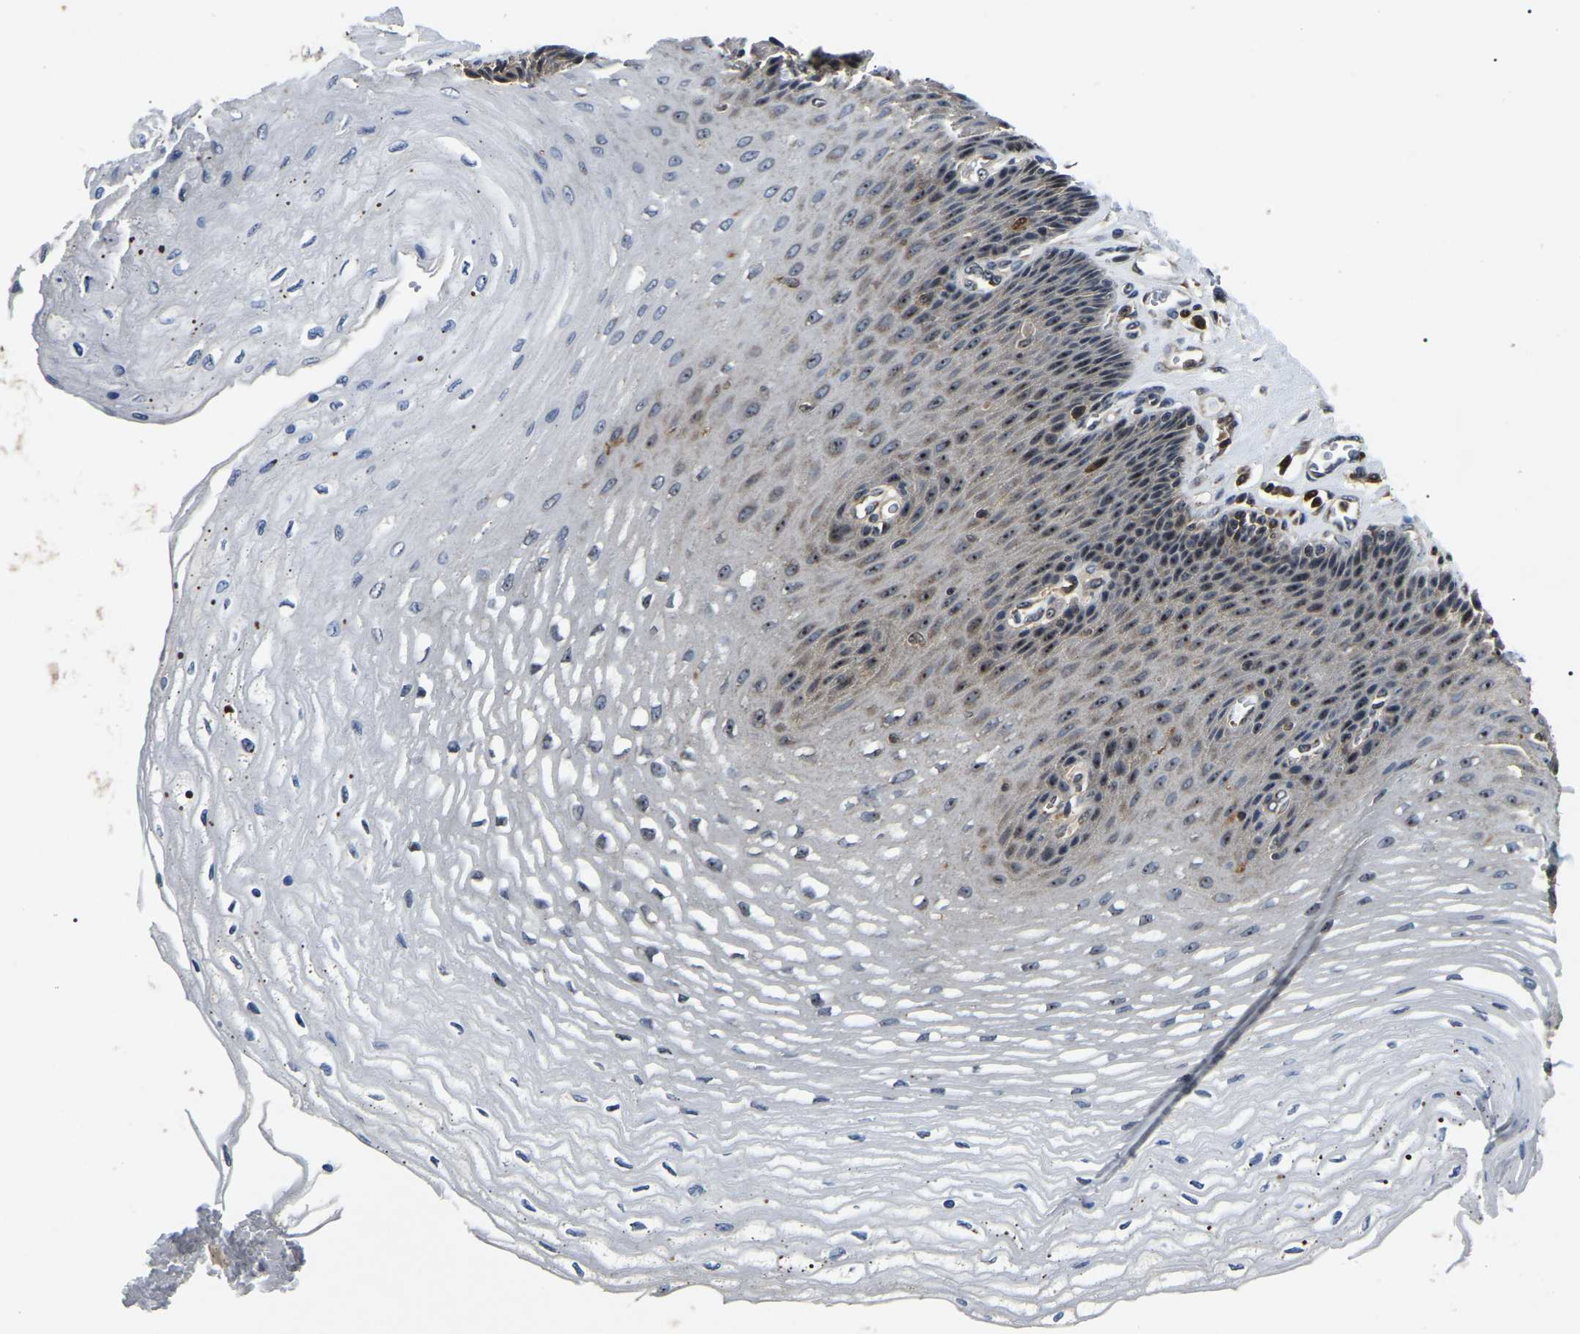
{"staining": {"intensity": "moderate", "quantity": "25%-75%", "location": "nuclear"}, "tissue": "esophagus", "cell_type": "Squamous epithelial cells", "image_type": "normal", "snomed": [{"axis": "morphology", "description": "Normal tissue, NOS"}, {"axis": "topography", "description": "Esophagus"}], "caption": "IHC staining of normal esophagus, which displays medium levels of moderate nuclear positivity in approximately 25%-75% of squamous epithelial cells indicating moderate nuclear protein staining. The staining was performed using DAB (brown) for protein detection and nuclei were counterstained in hematoxylin (blue).", "gene": "RBM28", "patient": {"sex": "female", "age": 72}}